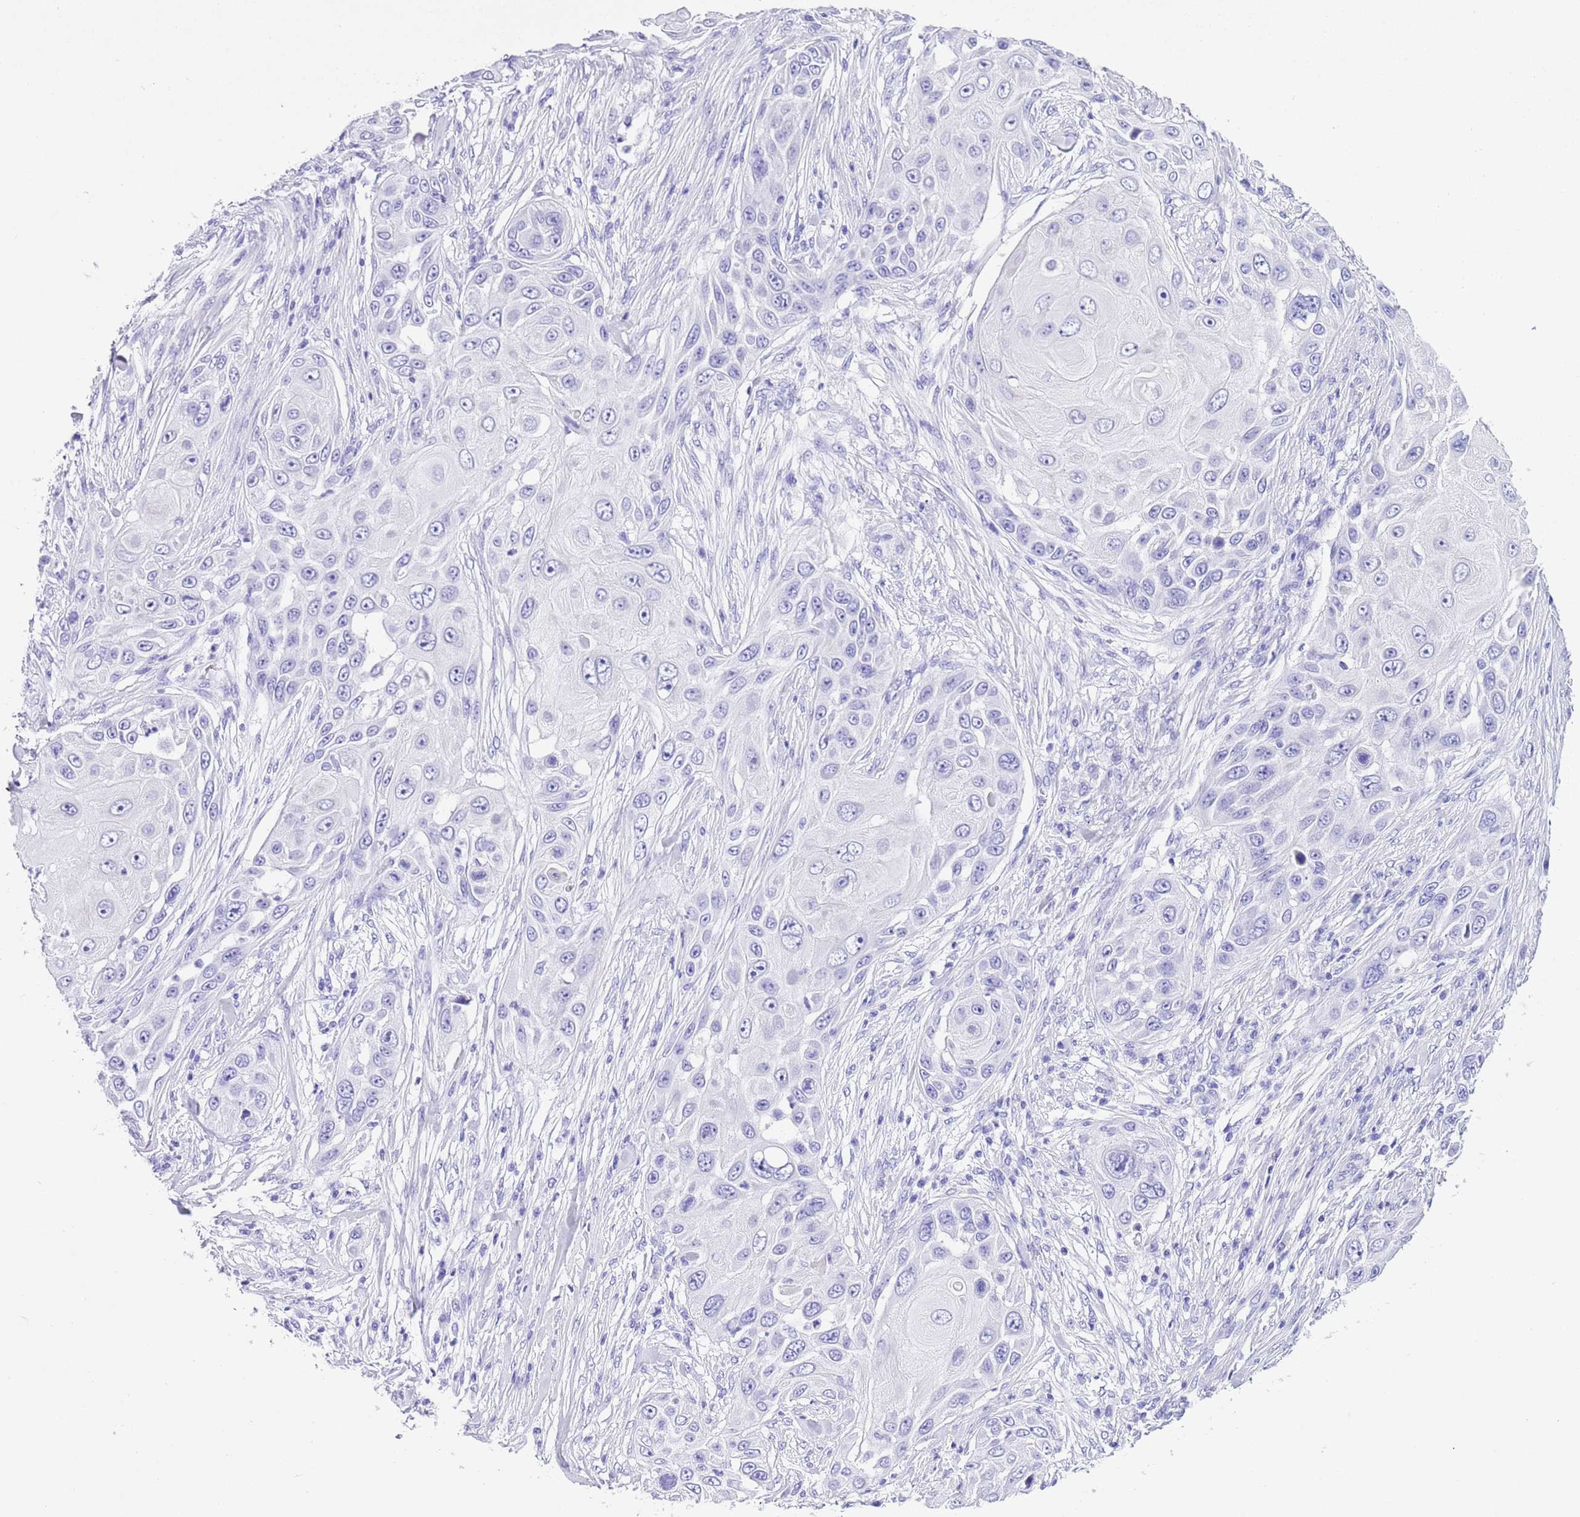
{"staining": {"intensity": "negative", "quantity": "none", "location": "none"}, "tissue": "skin cancer", "cell_type": "Tumor cells", "image_type": "cancer", "snomed": [{"axis": "morphology", "description": "Squamous cell carcinoma, NOS"}, {"axis": "topography", "description": "Skin"}], "caption": "This micrograph is of squamous cell carcinoma (skin) stained with immunohistochemistry (IHC) to label a protein in brown with the nuclei are counter-stained blue. There is no positivity in tumor cells.", "gene": "TMEM185B", "patient": {"sex": "female", "age": 44}}